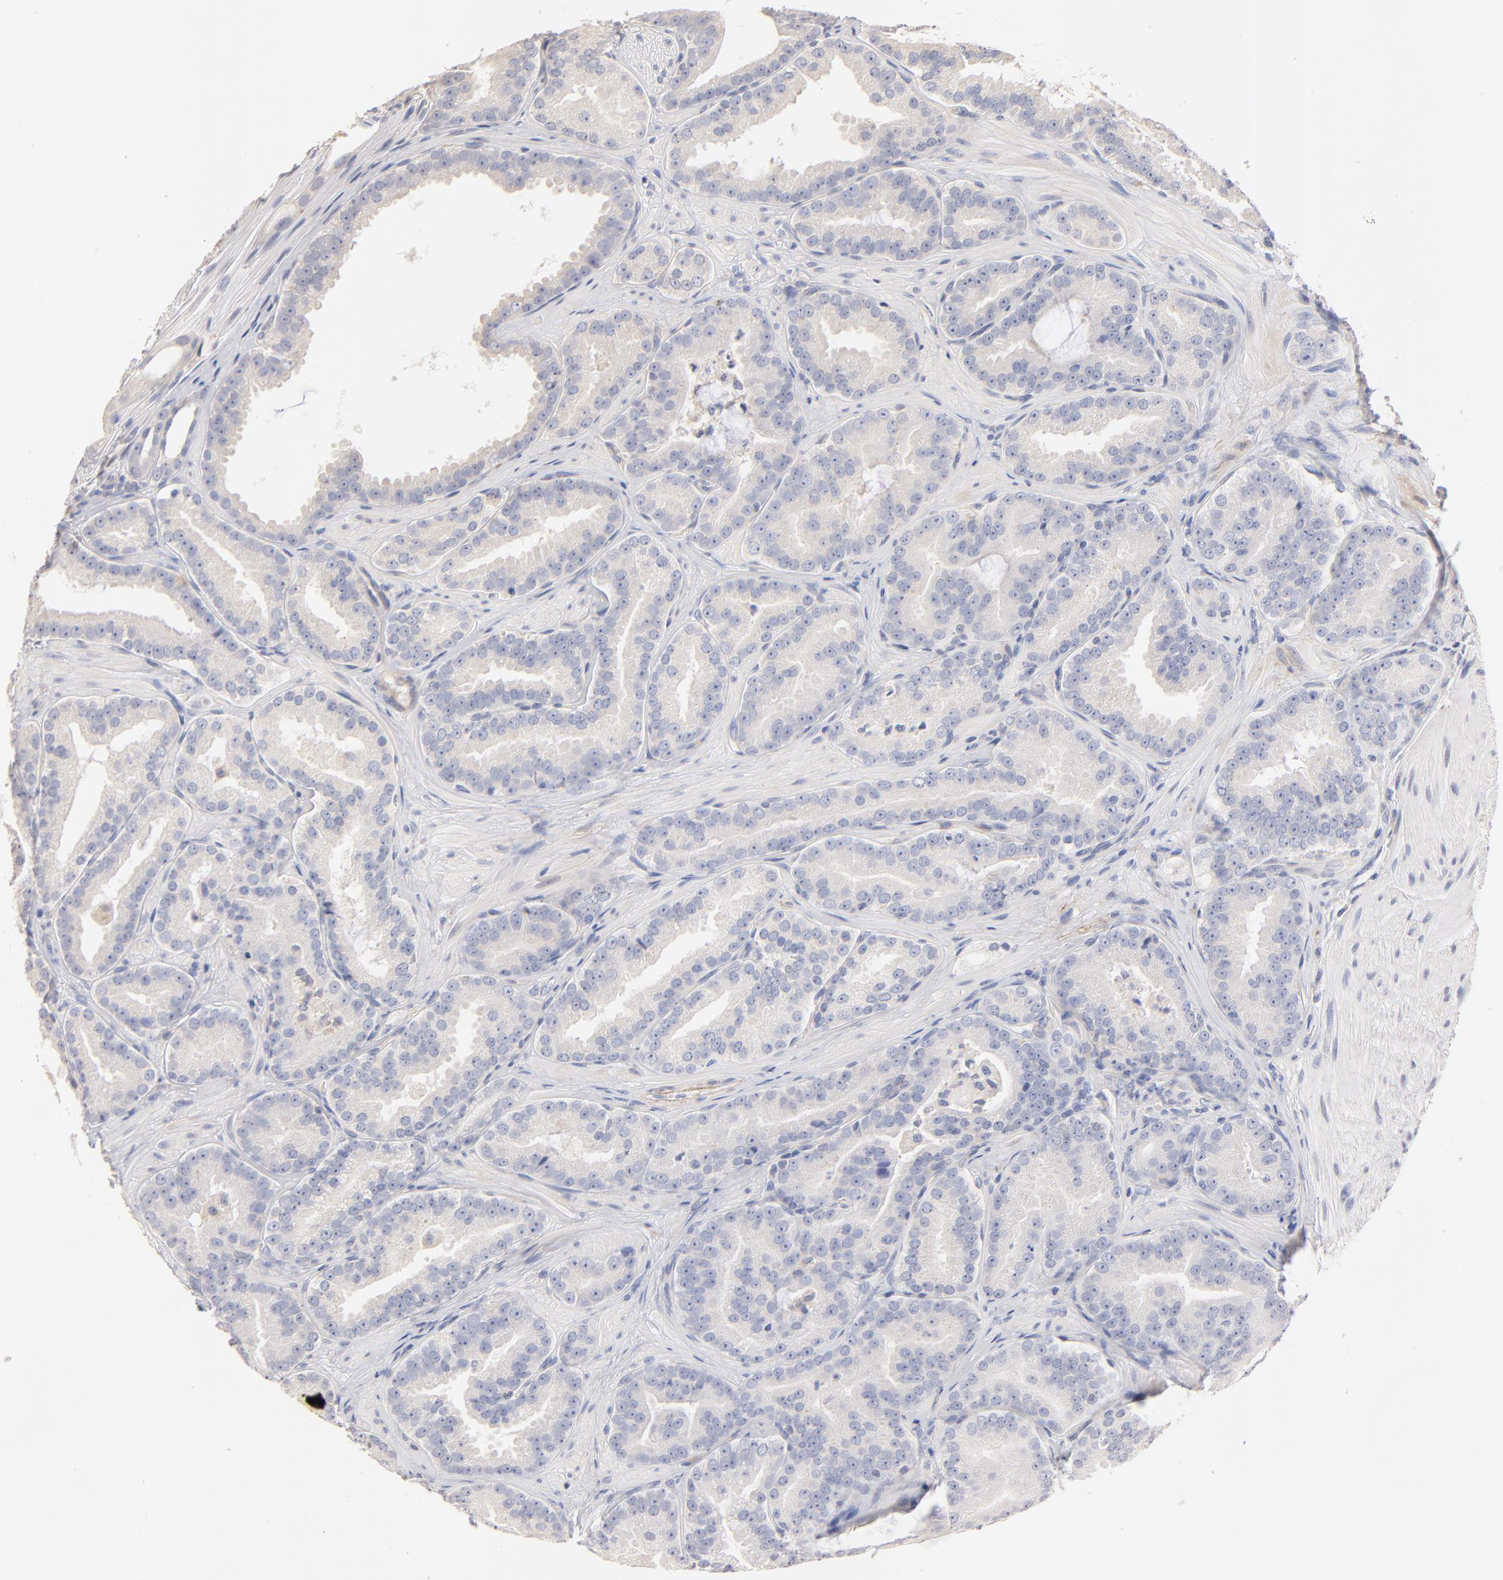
{"staining": {"intensity": "negative", "quantity": "none", "location": "none"}, "tissue": "prostate cancer", "cell_type": "Tumor cells", "image_type": "cancer", "snomed": [{"axis": "morphology", "description": "Adenocarcinoma, Low grade"}, {"axis": "topography", "description": "Prostate"}], "caption": "This is an immunohistochemistry (IHC) image of prostate cancer (adenocarcinoma (low-grade)). There is no positivity in tumor cells.", "gene": "ITGA8", "patient": {"sex": "male", "age": 59}}